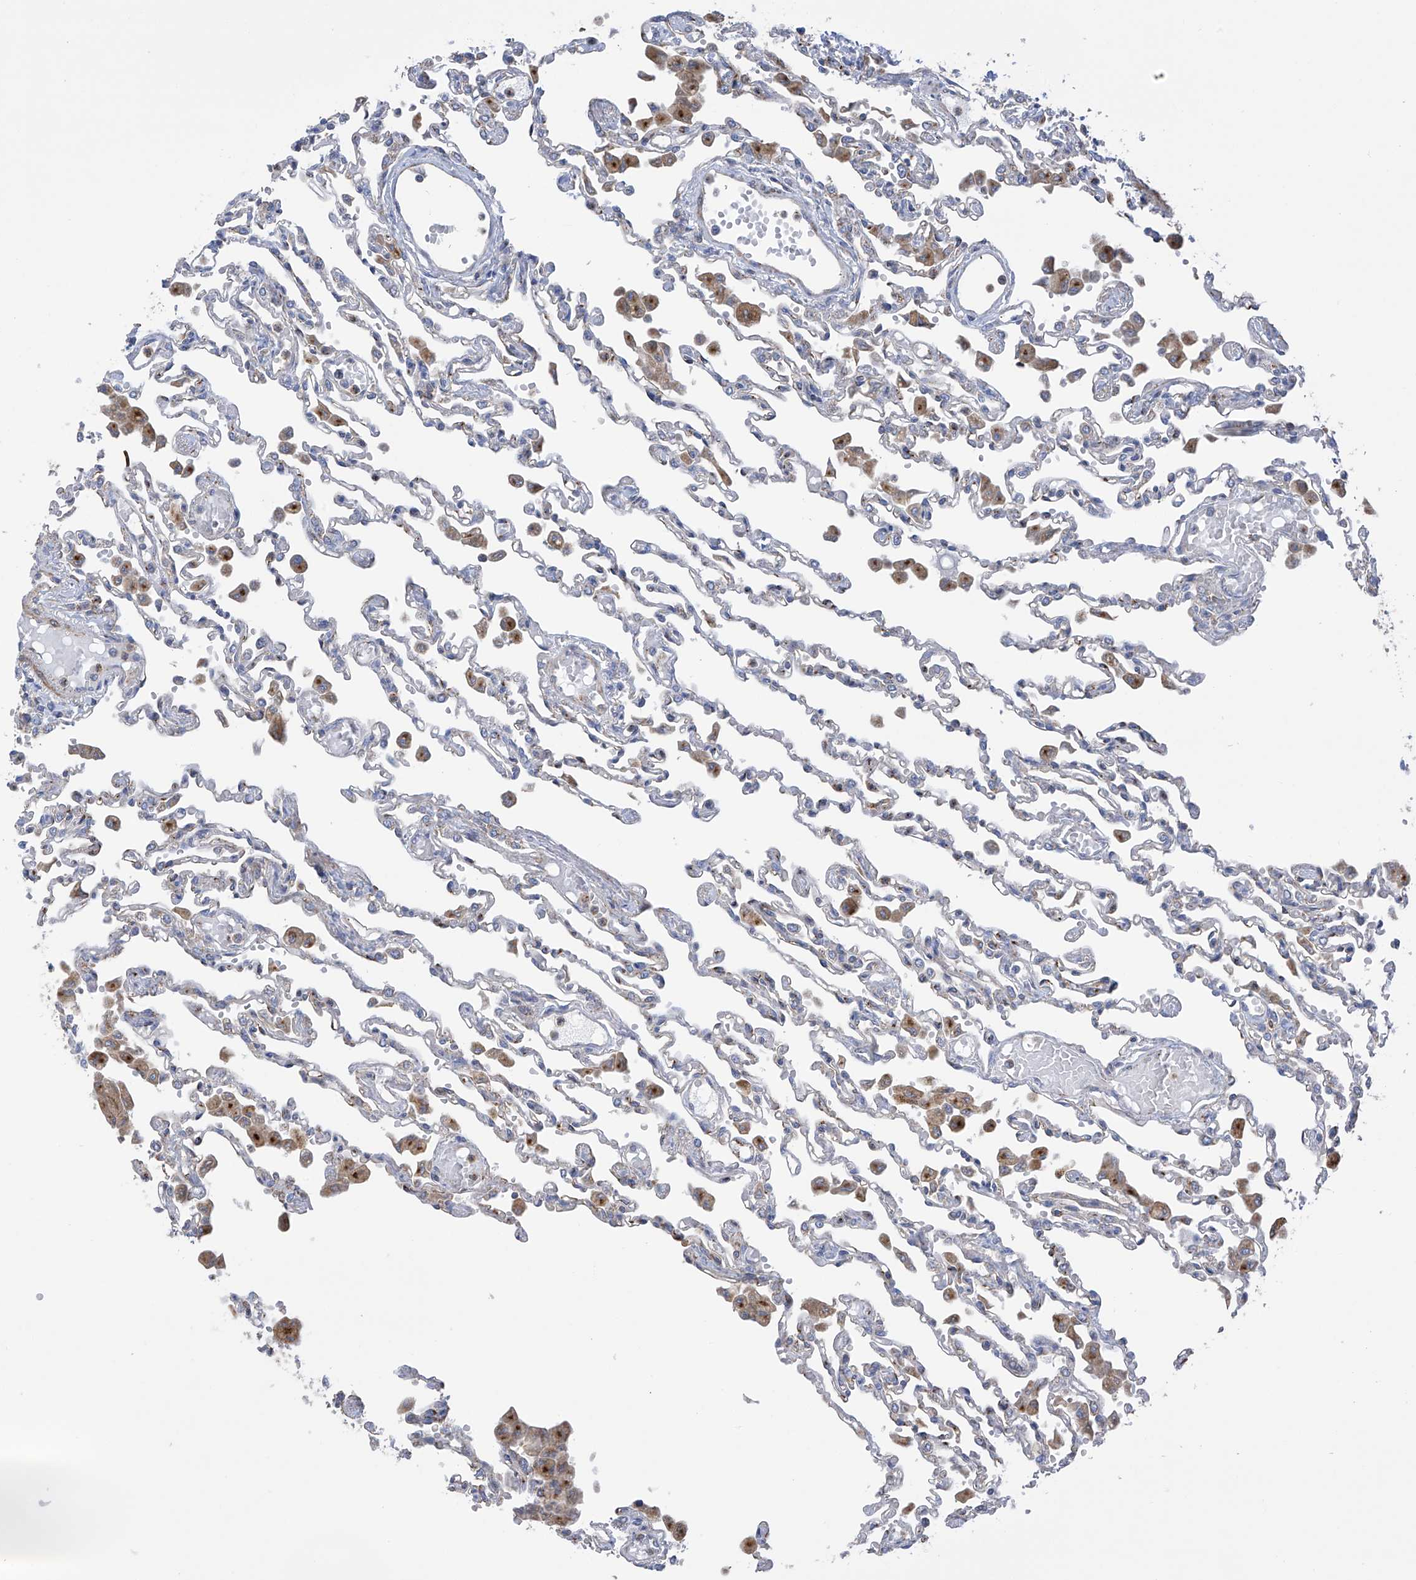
{"staining": {"intensity": "negative", "quantity": "none", "location": "none"}, "tissue": "lung", "cell_type": "Alveolar cells", "image_type": "normal", "snomed": [{"axis": "morphology", "description": "Normal tissue, NOS"}, {"axis": "topography", "description": "Bronchus"}, {"axis": "topography", "description": "Lung"}], "caption": "Immunohistochemistry of normal lung shows no staining in alveolar cells. (DAB (3,3'-diaminobenzidine) immunohistochemistry, high magnification).", "gene": "ITM2B", "patient": {"sex": "female", "age": 49}}